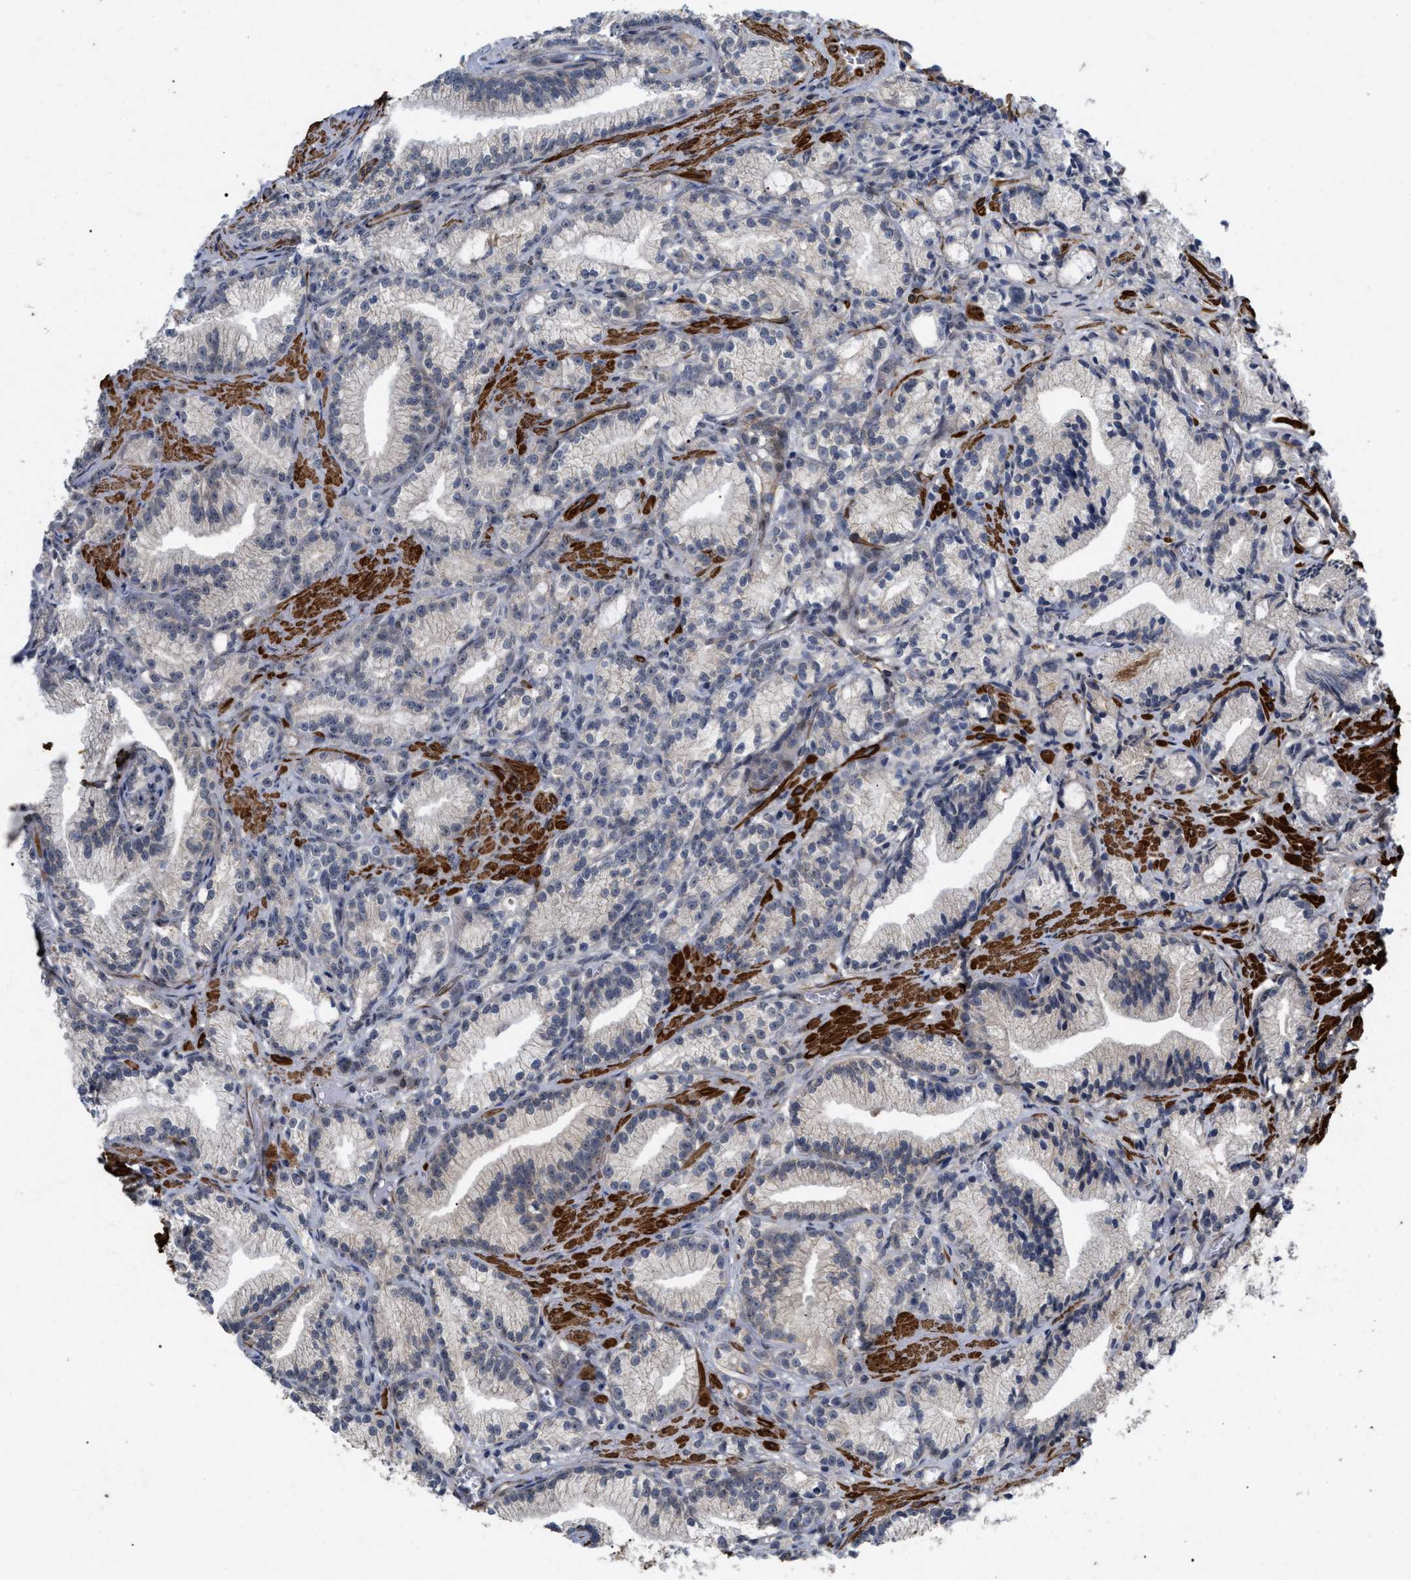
{"staining": {"intensity": "weak", "quantity": "25%-75%", "location": "cytoplasmic/membranous"}, "tissue": "prostate cancer", "cell_type": "Tumor cells", "image_type": "cancer", "snomed": [{"axis": "morphology", "description": "Adenocarcinoma, Low grade"}, {"axis": "topography", "description": "Prostate"}], "caption": "Human prostate cancer (adenocarcinoma (low-grade)) stained with a brown dye exhibits weak cytoplasmic/membranous positive staining in approximately 25%-75% of tumor cells.", "gene": "ST6GALNAC6", "patient": {"sex": "male", "age": 89}}